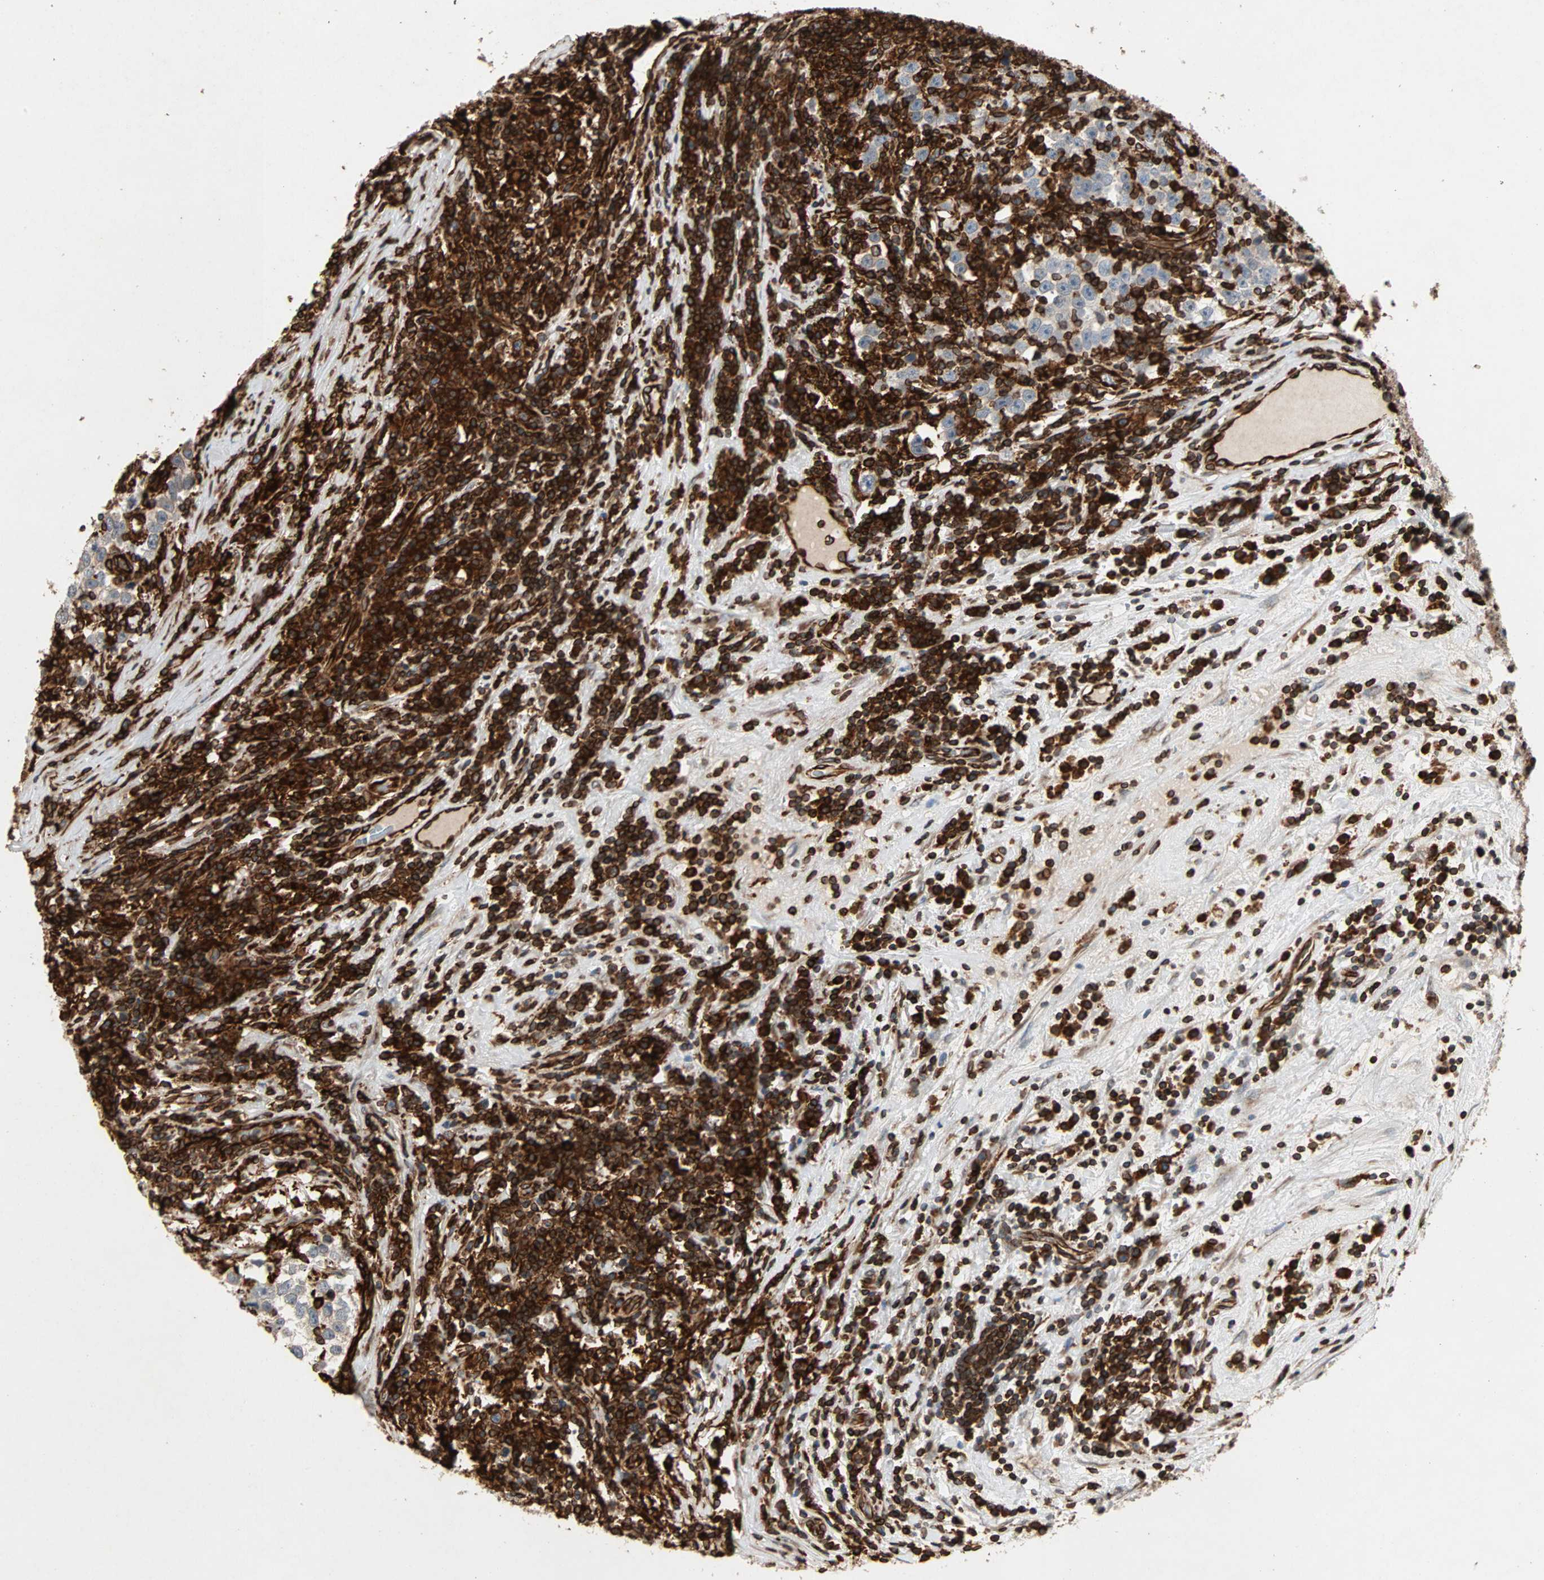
{"staining": {"intensity": "weak", "quantity": ">75%", "location": "cytoplasmic/membranous"}, "tissue": "testis cancer", "cell_type": "Tumor cells", "image_type": "cancer", "snomed": [{"axis": "morphology", "description": "Seminoma, NOS"}, {"axis": "topography", "description": "Testis"}], "caption": "Human seminoma (testis) stained for a protein (brown) exhibits weak cytoplasmic/membranous positive positivity in about >75% of tumor cells.", "gene": "TAPBP", "patient": {"sex": "male", "age": 43}}